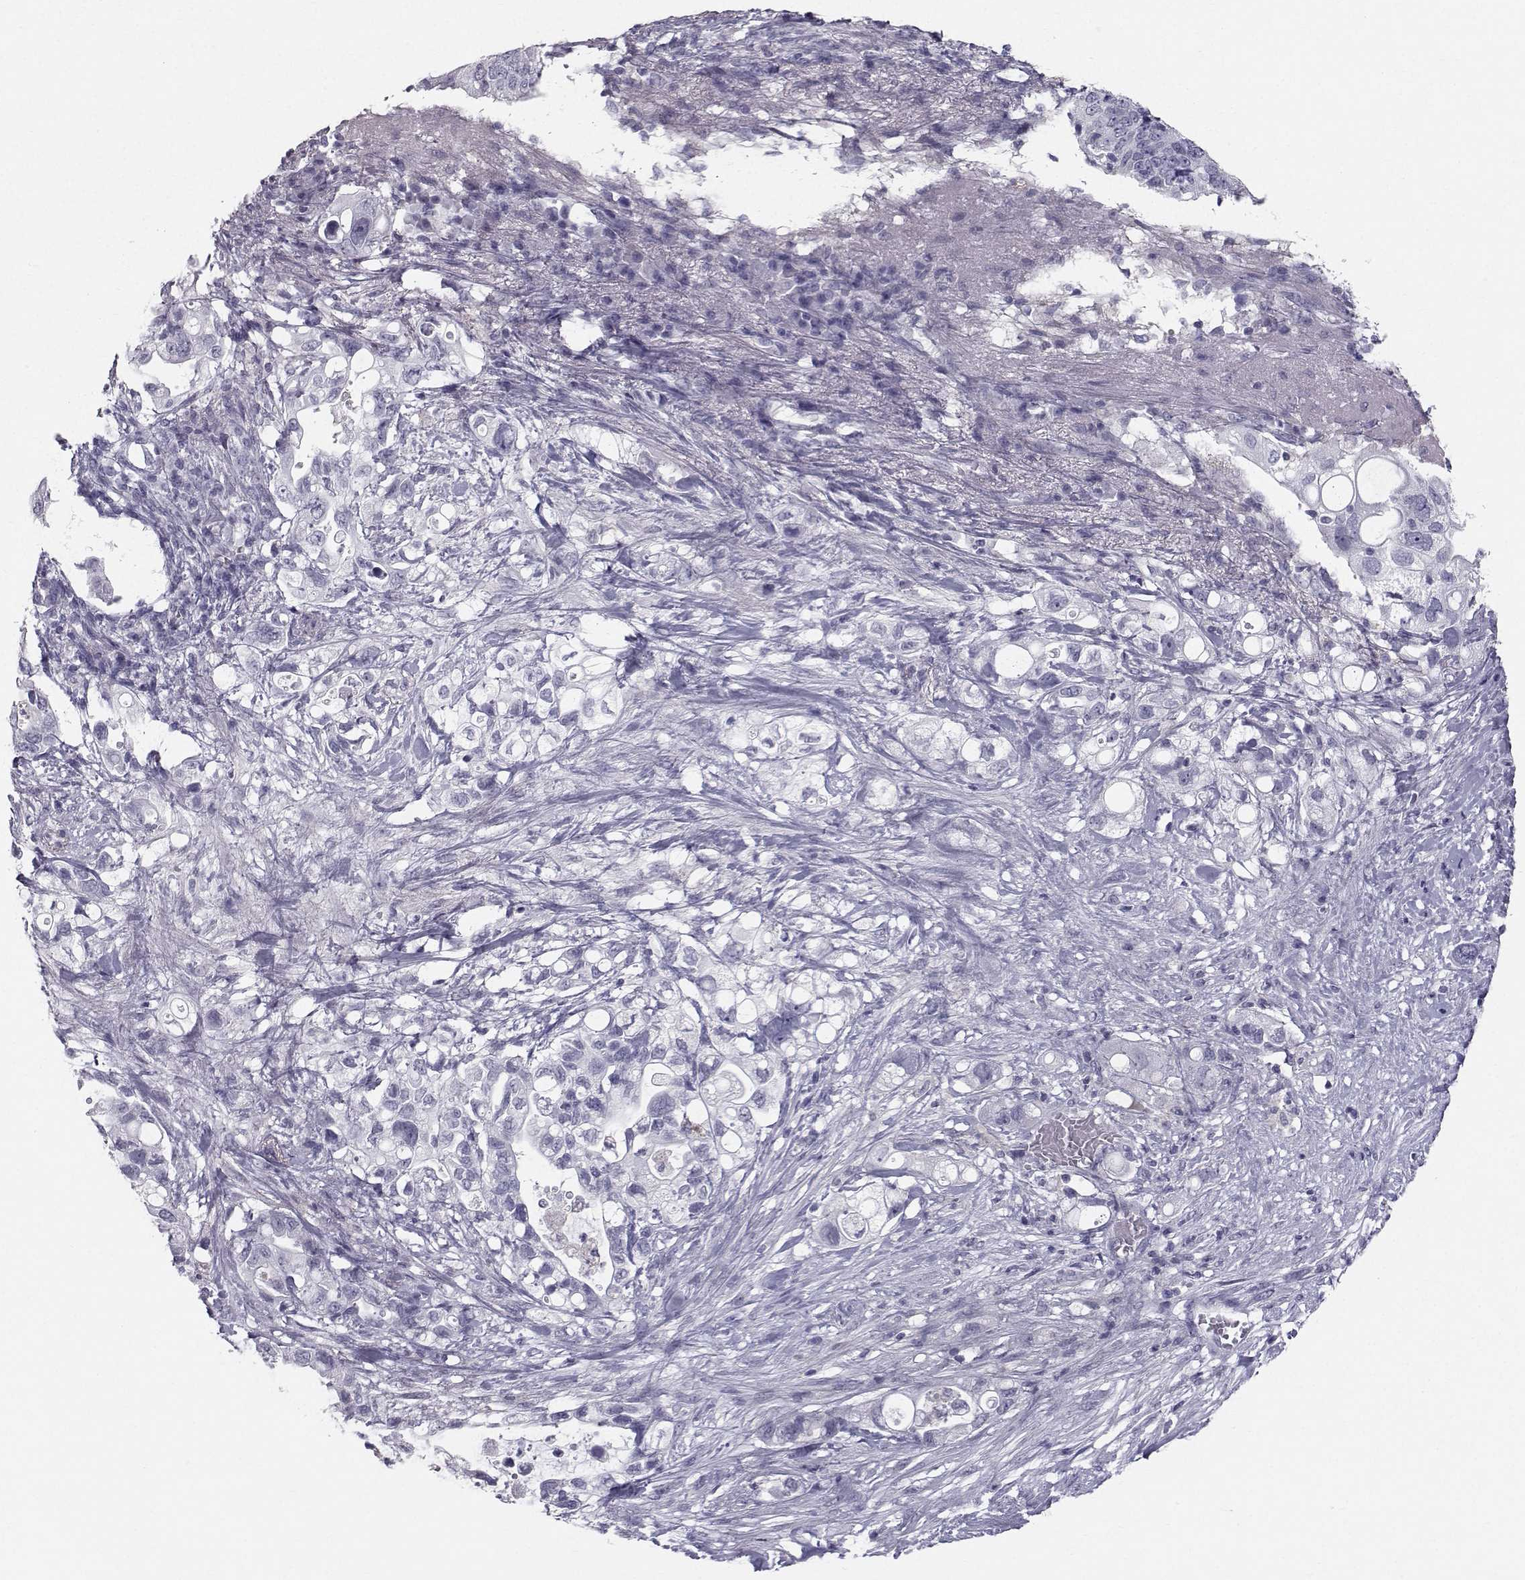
{"staining": {"intensity": "negative", "quantity": "none", "location": "none"}, "tissue": "pancreatic cancer", "cell_type": "Tumor cells", "image_type": "cancer", "snomed": [{"axis": "morphology", "description": "Adenocarcinoma, NOS"}, {"axis": "topography", "description": "Pancreas"}], "caption": "Image shows no protein positivity in tumor cells of pancreatic cancer tissue.", "gene": "SPDYE4", "patient": {"sex": "female", "age": 72}}